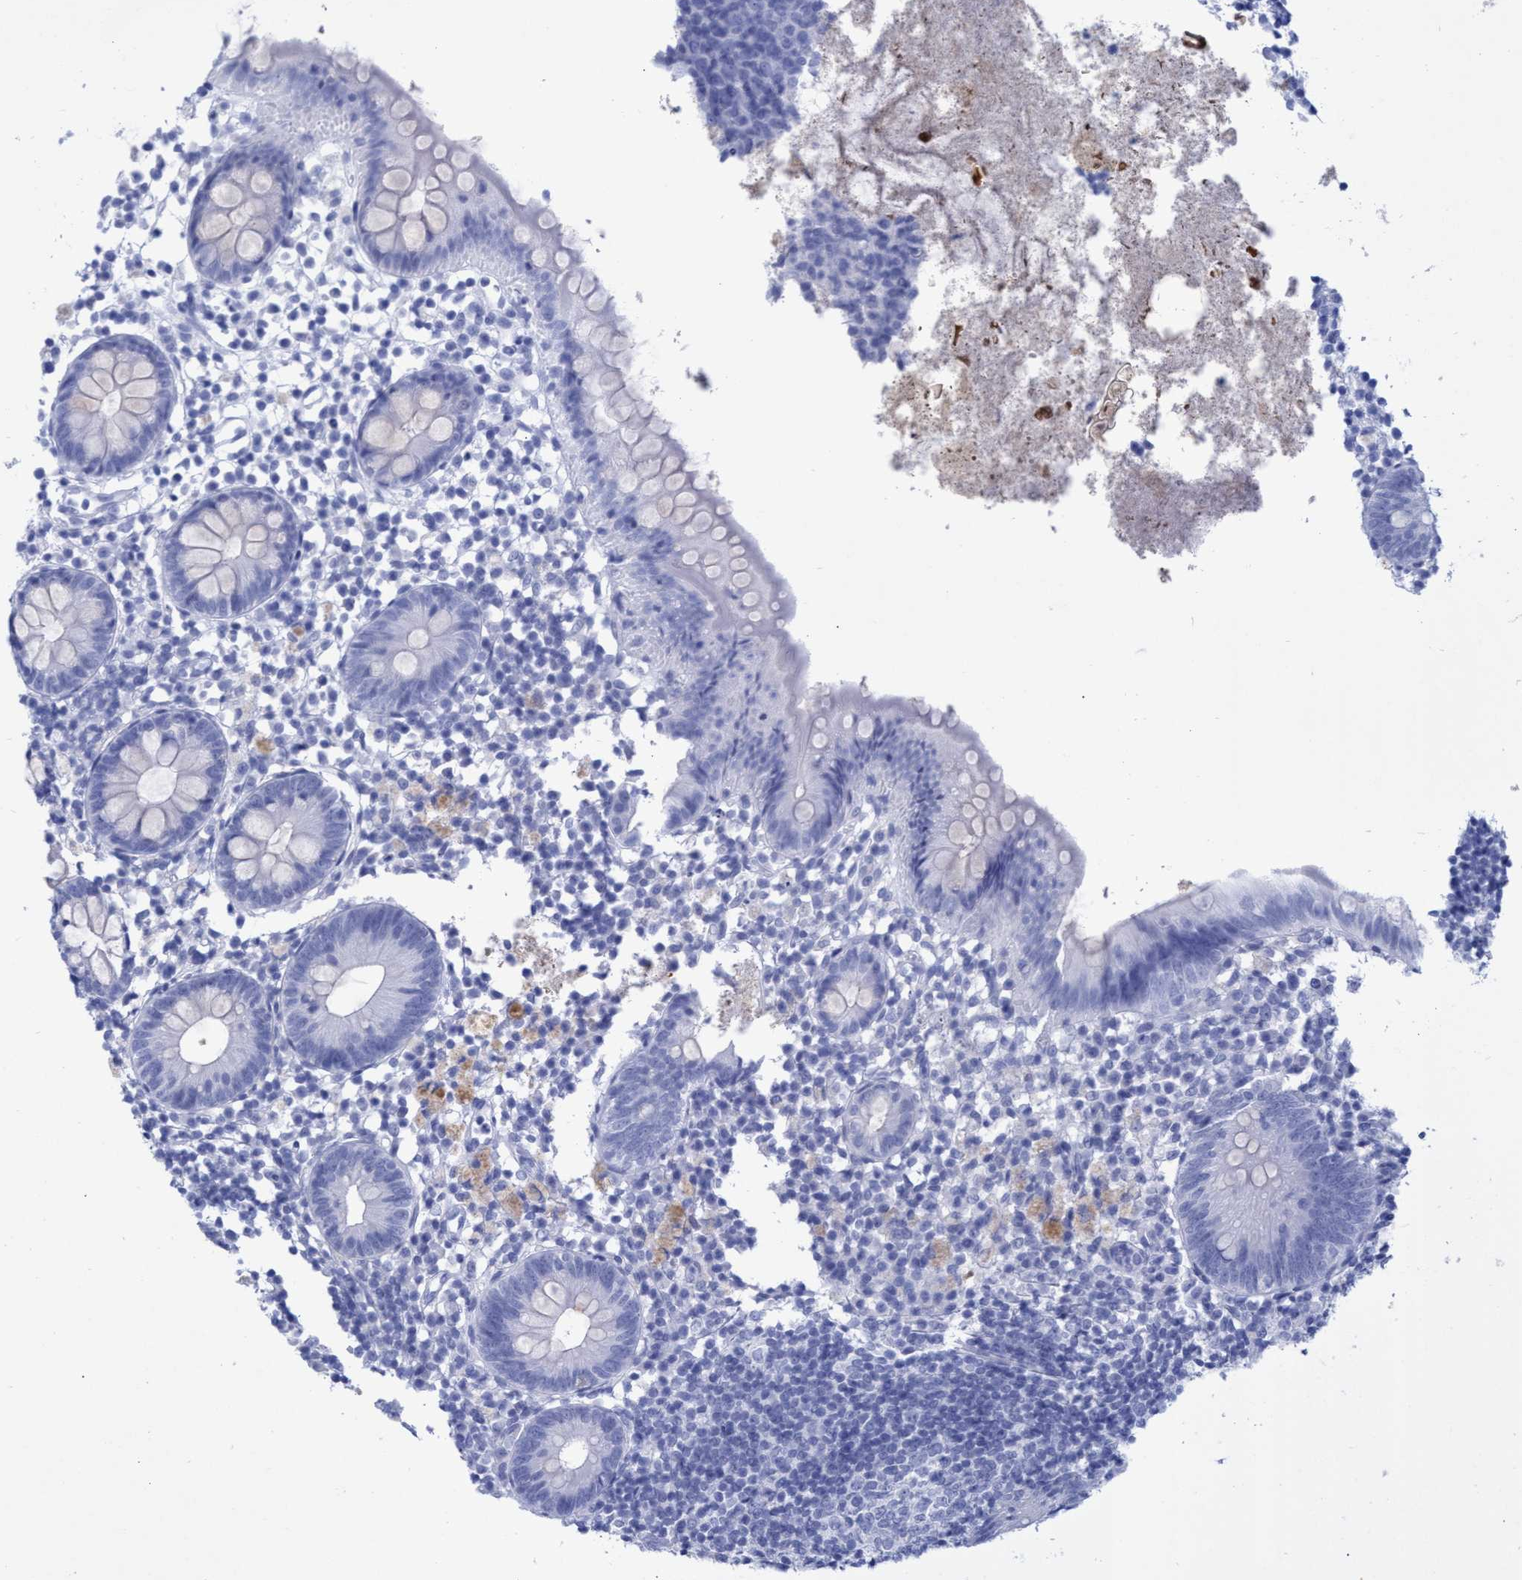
{"staining": {"intensity": "negative", "quantity": "none", "location": "none"}, "tissue": "appendix", "cell_type": "Glandular cells", "image_type": "normal", "snomed": [{"axis": "morphology", "description": "Normal tissue, NOS"}, {"axis": "topography", "description": "Appendix"}], "caption": "Histopathology image shows no protein expression in glandular cells of normal appendix. (DAB (3,3'-diaminobenzidine) IHC, high magnification).", "gene": "INSL6", "patient": {"sex": "female", "age": 20}}